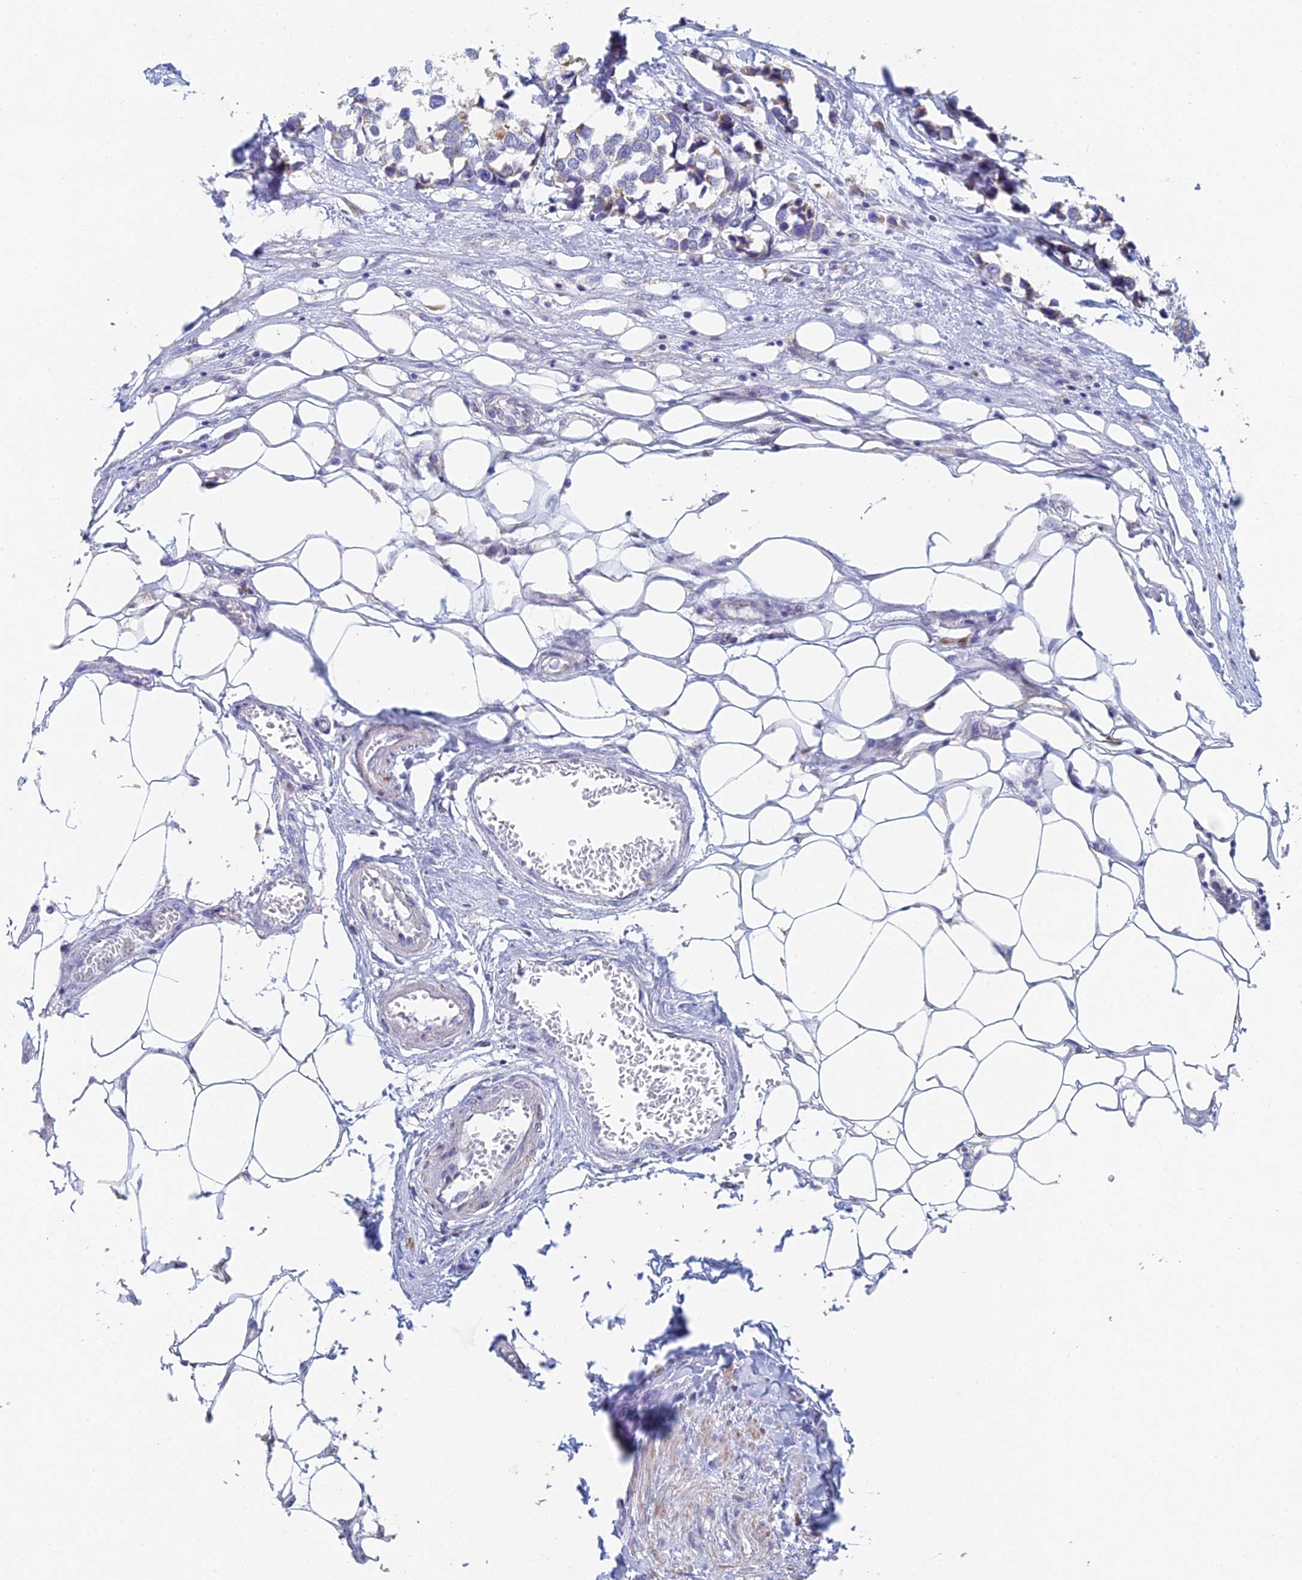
{"staining": {"intensity": "weak", "quantity": "<25%", "location": "cytoplasmic/membranous"}, "tissue": "breast cancer", "cell_type": "Tumor cells", "image_type": "cancer", "snomed": [{"axis": "morphology", "description": "Duct carcinoma"}, {"axis": "topography", "description": "Breast"}], "caption": "DAB (3,3'-diaminobenzidine) immunohistochemical staining of breast cancer shows no significant staining in tumor cells.", "gene": "ACSM1", "patient": {"sex": "female", "age": 83}}